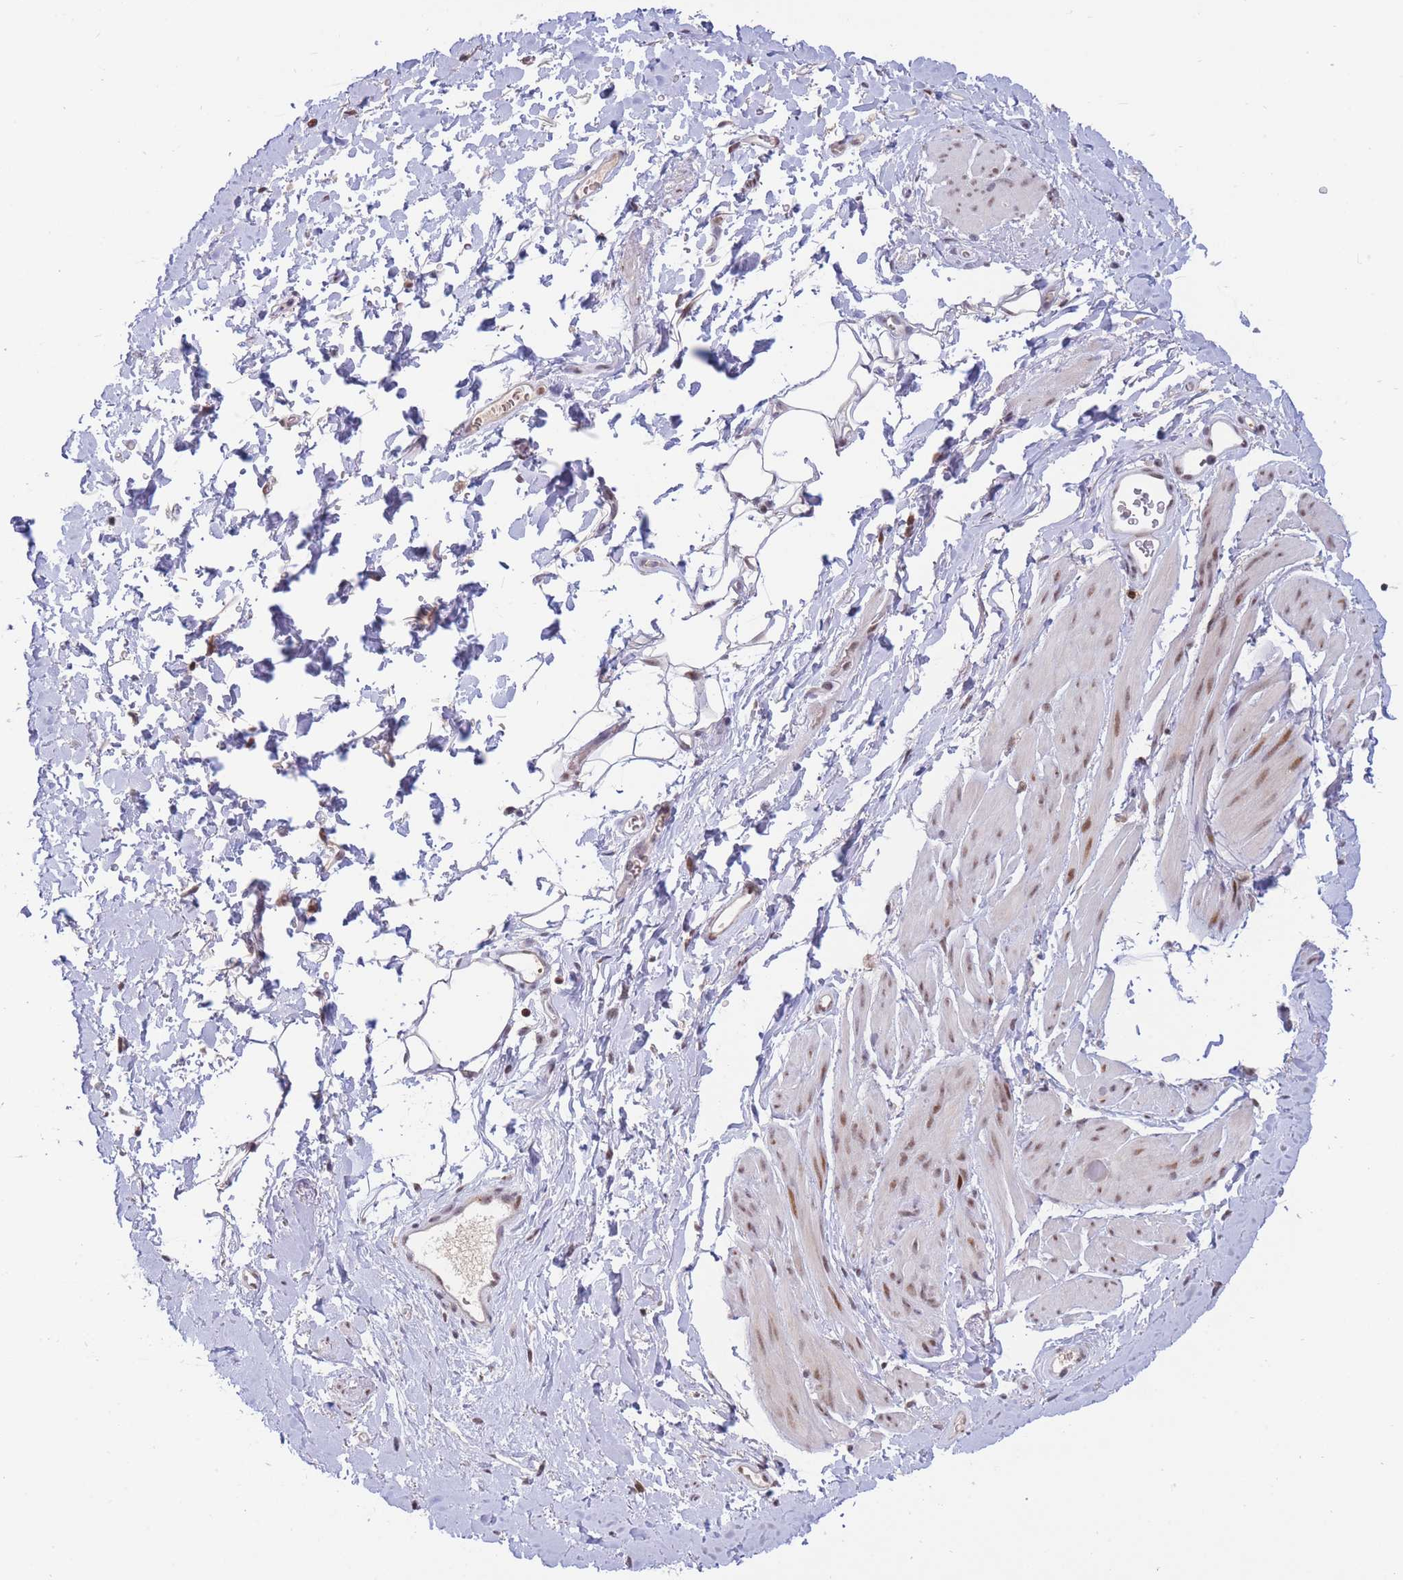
{"staining": {"intensity": "moderate", "quantity": ">75%", "location": "nuclear"}, "tissue": "smooth muscle", "cell_type": "Smooth muscle cells", "image_type": "normal", "snomed": [{"axis": "morphology", "description": "Normal tissue, NOS"}, {"axis": "topography", "description": "Smooth muscle"}, {"axis": "topography", "description": "Peripheral nerve tissue"}], "caption": "High-power microscopy captured an IHC image of unremarkable smooth muscle, revealing moderate nuclear staining in about >75% of smooth muscle cells. The staining was performed using DAB to visualize the protein expression in brown, while the nuclei were stained in blue with hematoxylin (Magnification: 20x).", "gene": "TARBP2", "patient": {"sex": "male", "age": 69}}